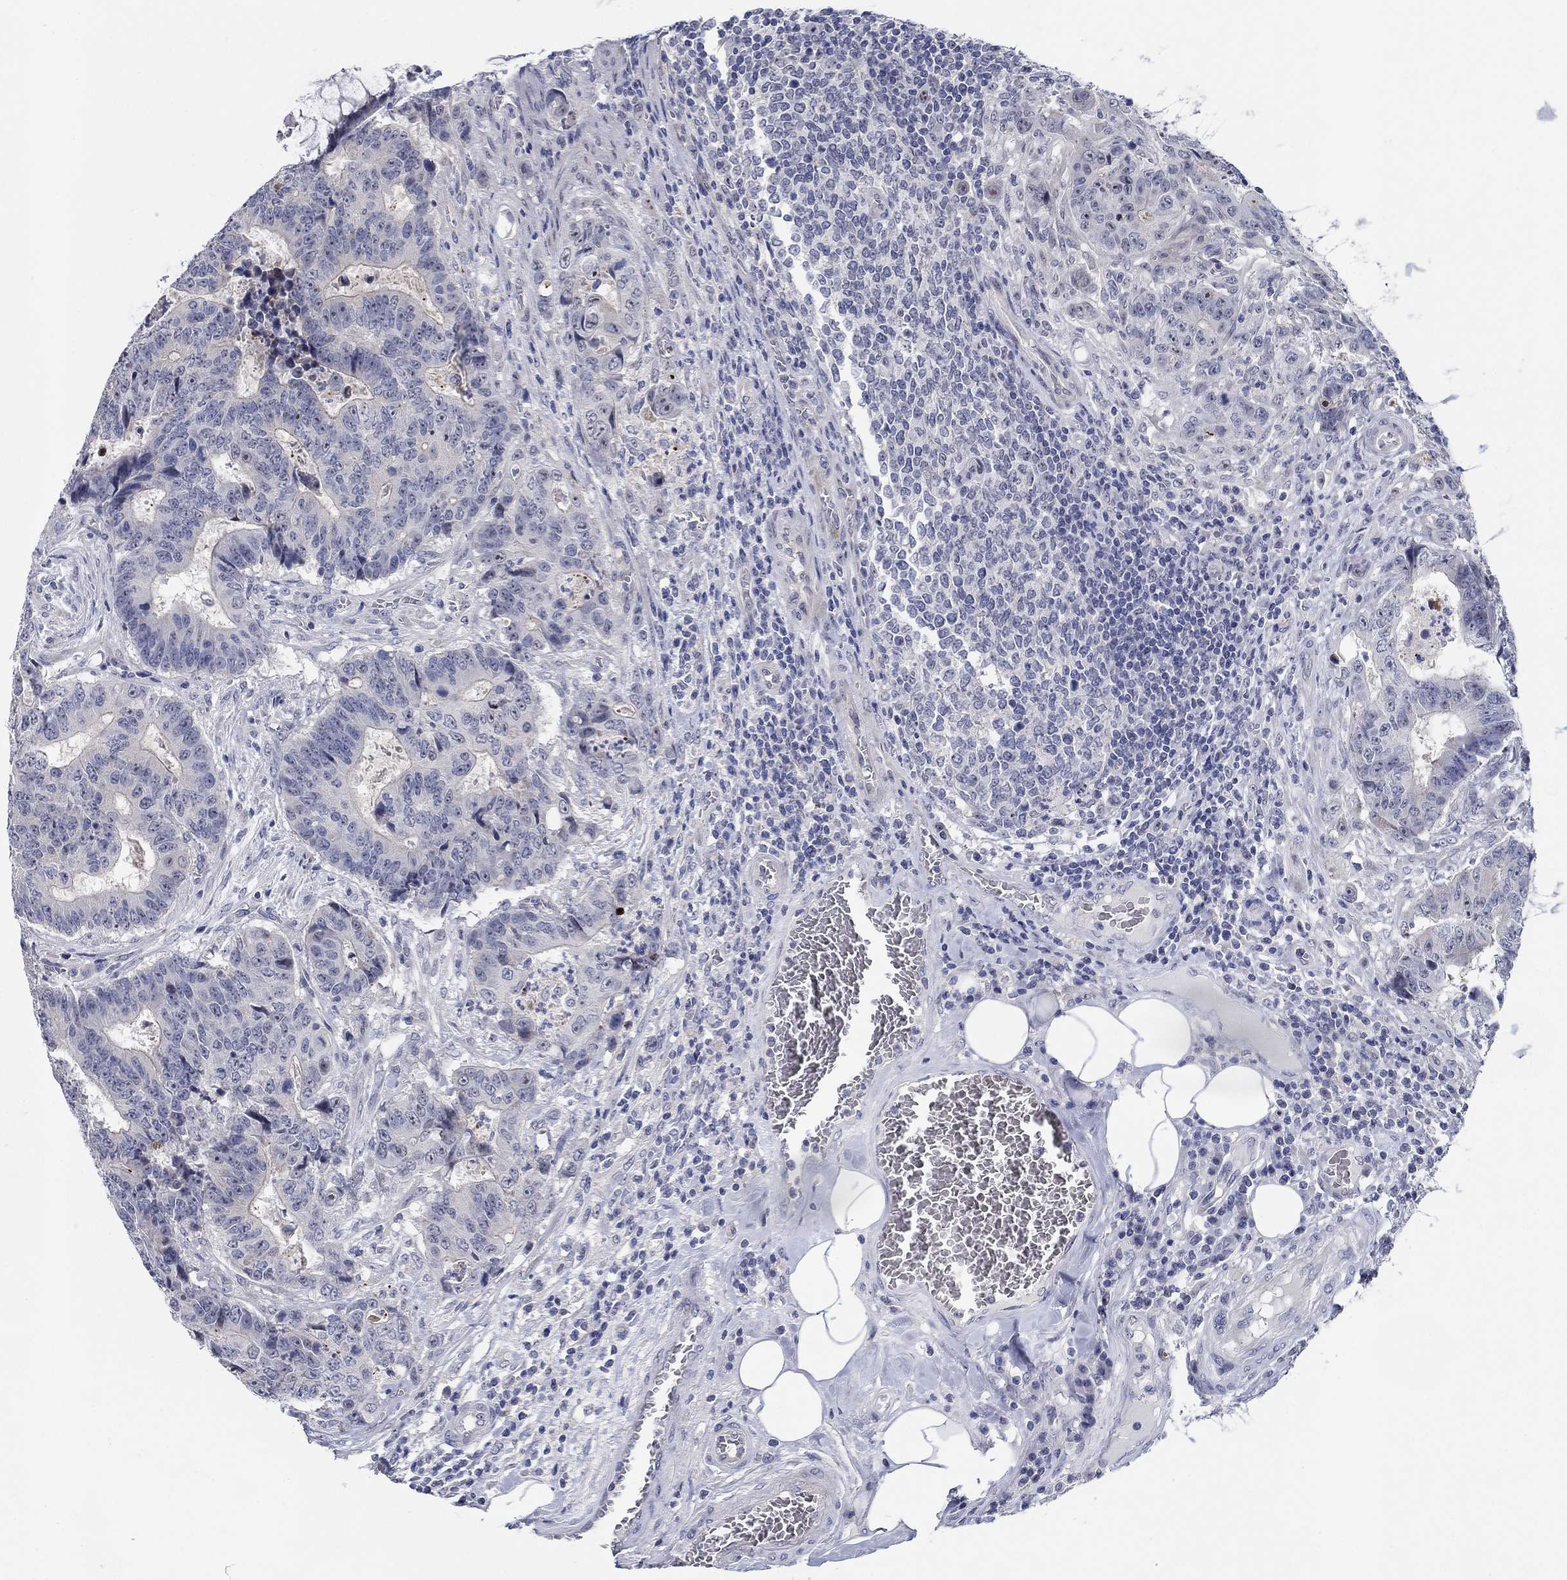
{"staining": {"intensity": "moderate", "quantity": "<25%", "location": "nuclear"}, "tissue": "colorectal cancer", "cell_type": "Tumor cells", "image_type": "cancer", "snomed": [{"axis": "morphology", "description": "Adenocarcinoma, NOS"}, {"axis": "topography", "description": "Colon"}], "caption": "An immunohistochemistry micrograph of neoplastic tissue is shown. Protein staining in brown highlights moderate nuclear positivity in adenocarcinoma (colorectal) within tumor cells.", "gene": "SMIM18", "patient": {"sex": "female", "age": 48}}